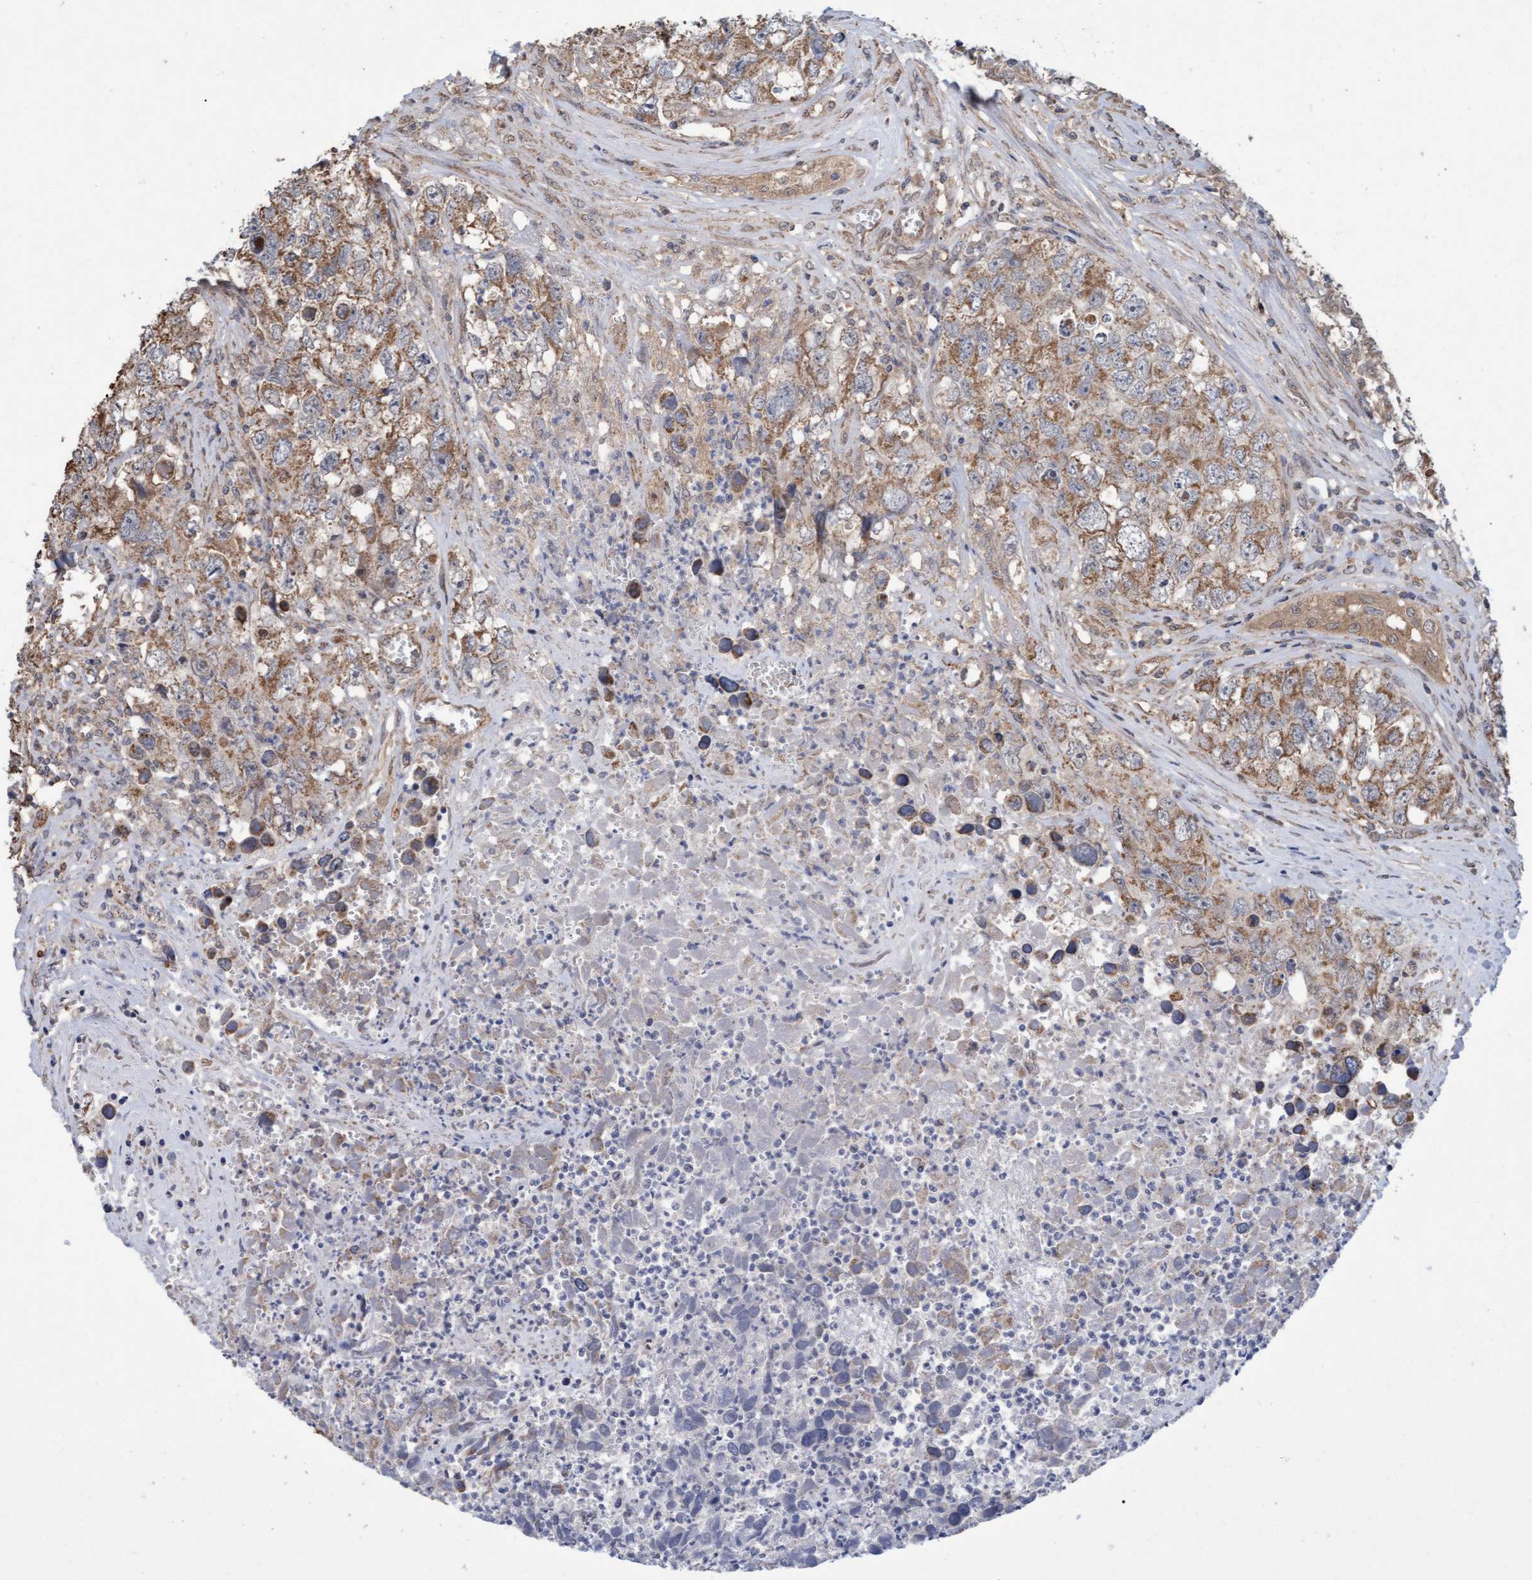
{"staining": {"intensity": "moderate", "quantity": ">75%", "location": "cytoplasmic/membranous"}, "tissue": "testis cancer", "cell_type": "Tumor cells", "image_type": "cancer", "snomed": [{"axis": "morphology", "description": "Seminoma, NOS"}, {"axis": "morphology", "description": "Carcinoma, Embryonal, NOS"}, {"axis": "topography", "description": "Testis"}], "caption": "A medium amount of moderate cytoplasmic/membranous positivity is seen in approximately >75% of tumor cells in testis cancer (seminoma) tissue.", "gene": "MGLL", "patient": {"sex": "male", "age": 43}}